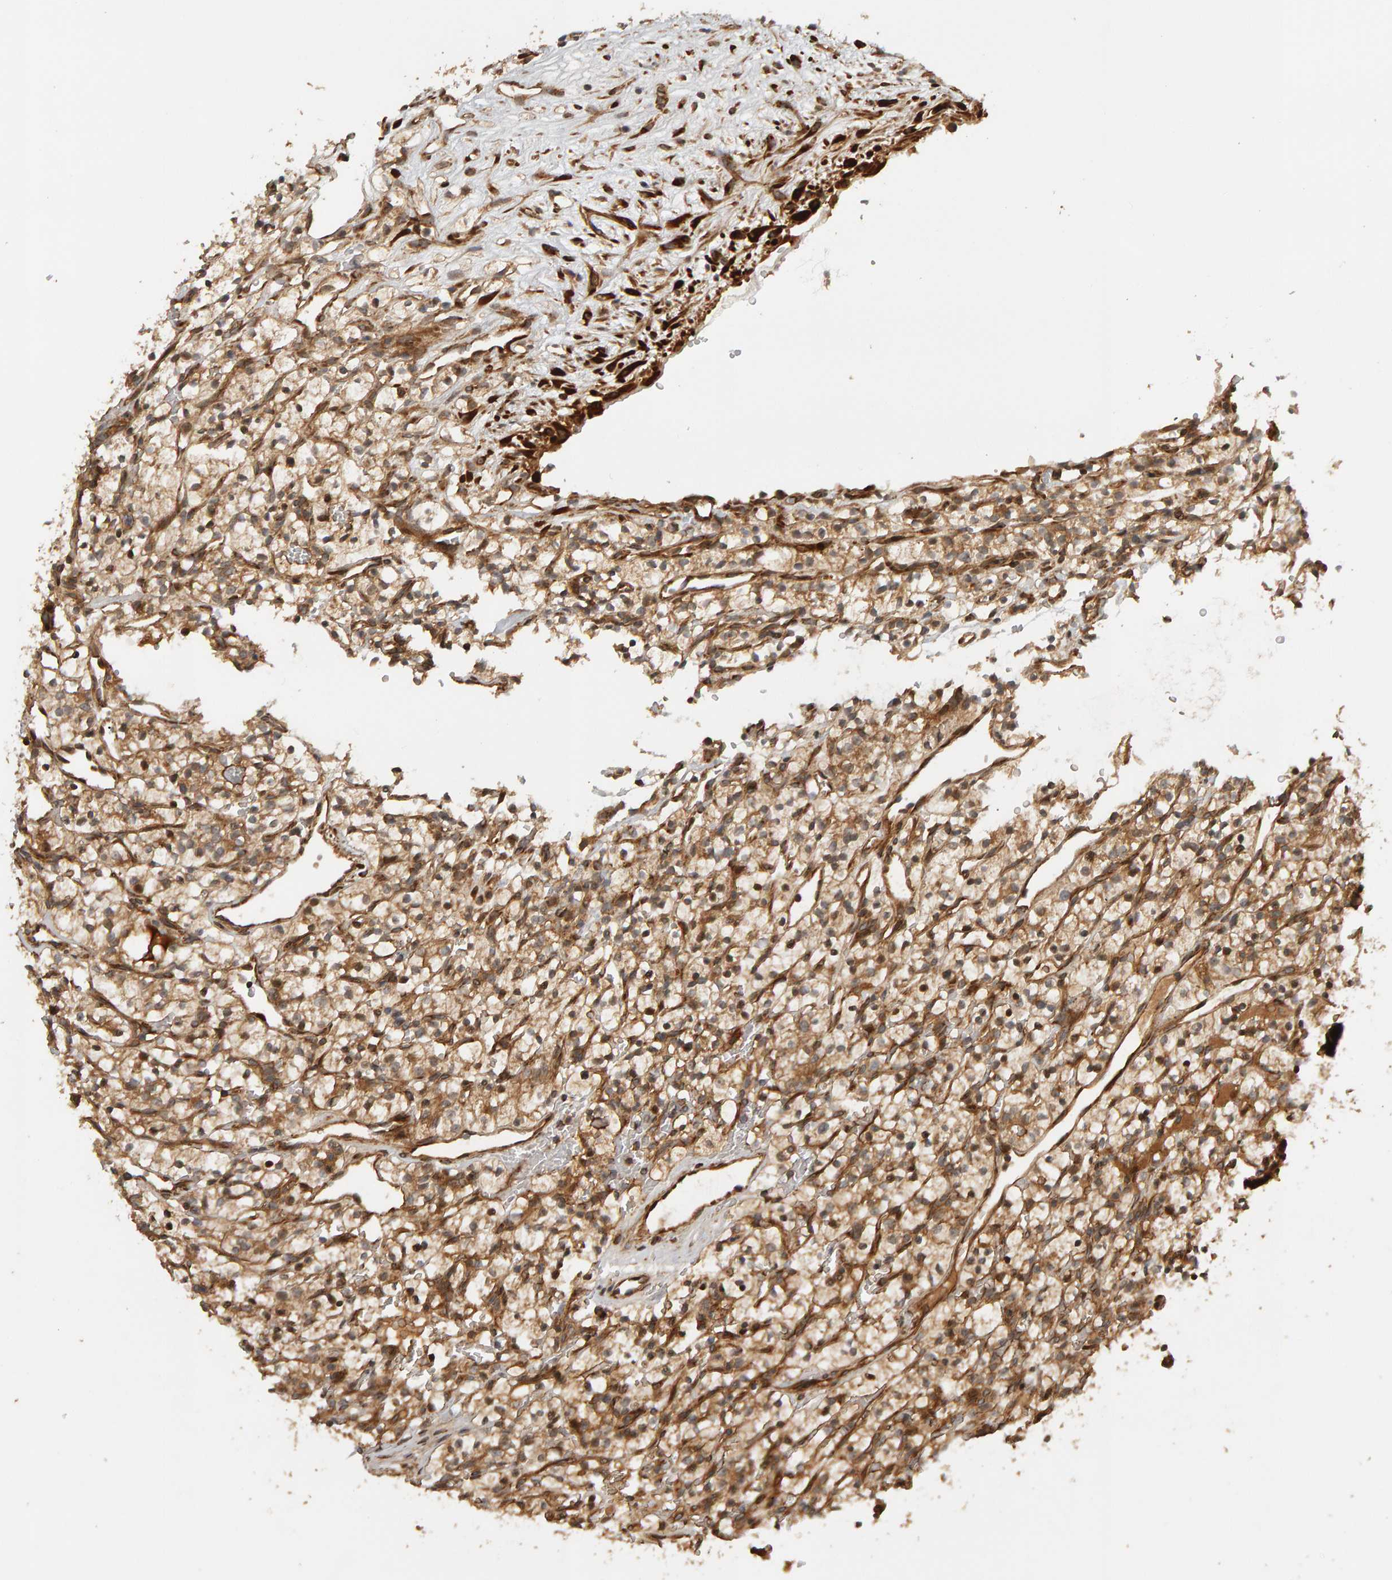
{"staining": {"intensity": "moderate", "quantity": ">75%", "location": "cytoplasmic/membranous"}, "tissue": "renal cancer", "cell_type": "Tumor cells", "image_type": "cancer", "snomed": [{"axis": "morphology", "description": "Adenocarcinoma, NOS"}, {"axis": "topography", "description": "Kidney"}], "caption": "This is an image of immunohistochemistry (IHC) staining of renal cancer (adenocarcinoma), which shows moderate expression in the cytoplasmic/membranous of tumor cells.", "gene": "ZFAND1", "patient": {"sex": "female", "age": 57}}